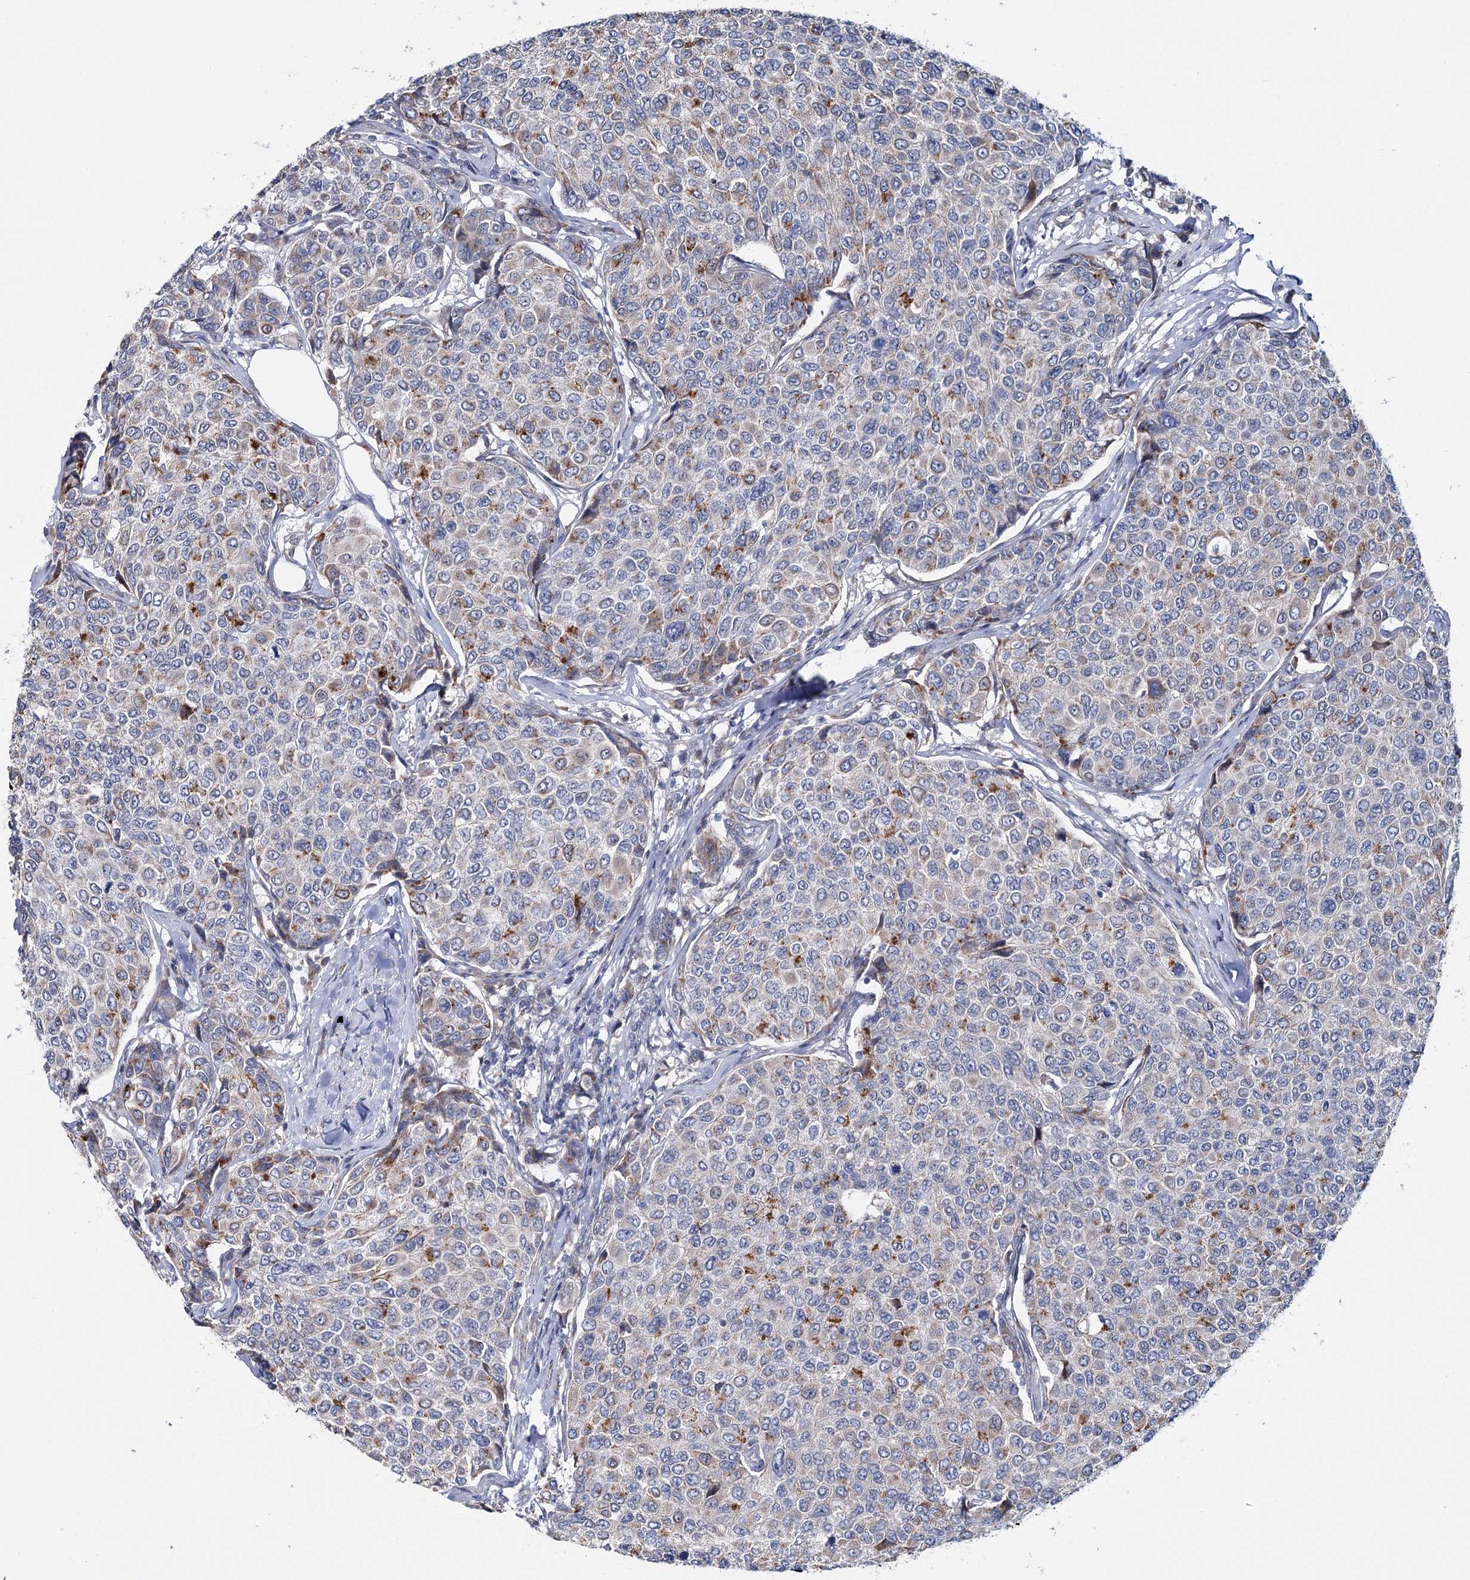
{"staining": {"intensity": "moderate", "quantity": "<25%", "location": "cytoplasmic/membranous"}, "tissue": "breast cancer", "cell_type": "Tumor cells", "image_type": "cancer", "snomed": [{"axis": "morphology", "description": "Duct carcinoma"}, {"axis": "topography", "description": "Breast"}], "caption": "Human infiltrating ductal carcinoma (breast) stained with a brown dye reveals moderate cytoplasmic/membranous positive staining in approximately <25% of tumor cells.", "gene": "CPLANE1", "patient": {"sex": "female", "age": 55}}